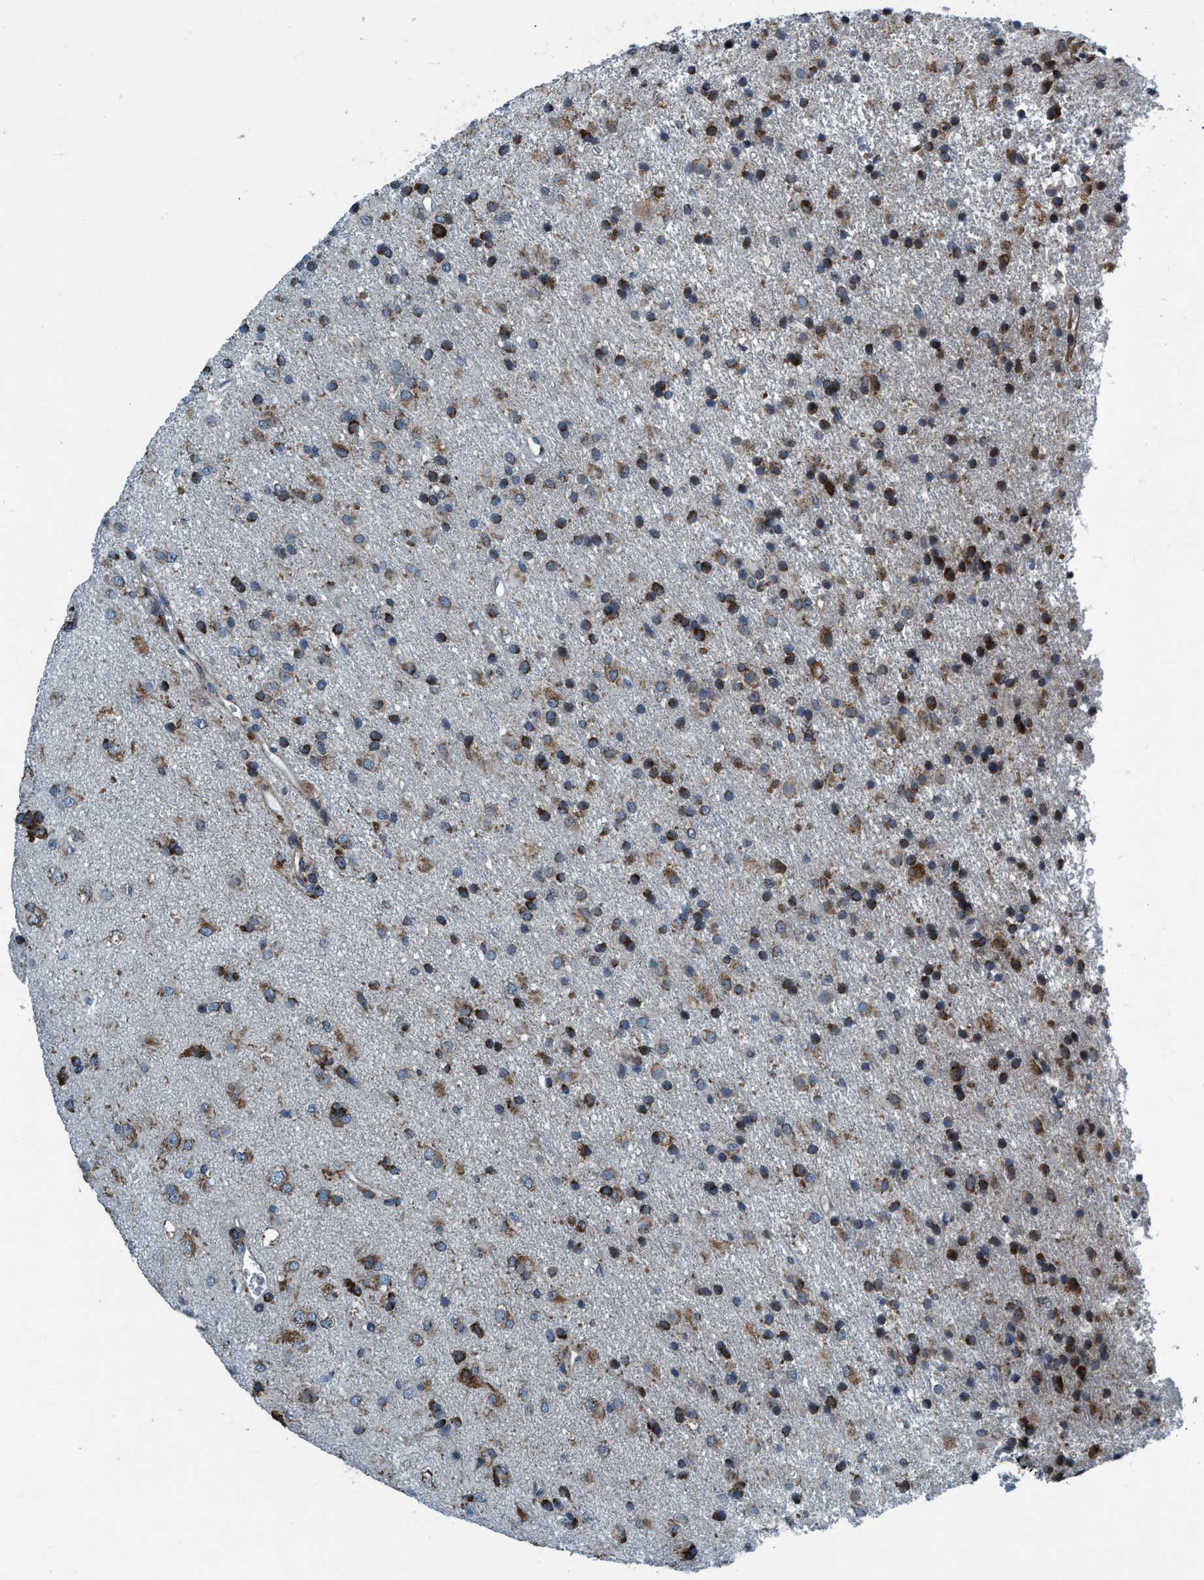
{"staining": {"intensity": "strong", "quantity": "25%-75%", "location": "cytoplasmic/membranous"}, "tissue": "glioma", "cell_type": "Tumor cells", "image_type": "cancer", "snomed": [{"axis": "morphology", "description": "Glioma, malignant, Low grade"}, {"axis": "topography", "description": "Brain"}], "caption": "Immunohistochemical staining of human glioma displays high levels of strong cytoplasmic/membranous positivity in approximately 25%-75% of tumor cells.", "gene": "ARMC9", "patient": {"sex": "male", "age": 65}}